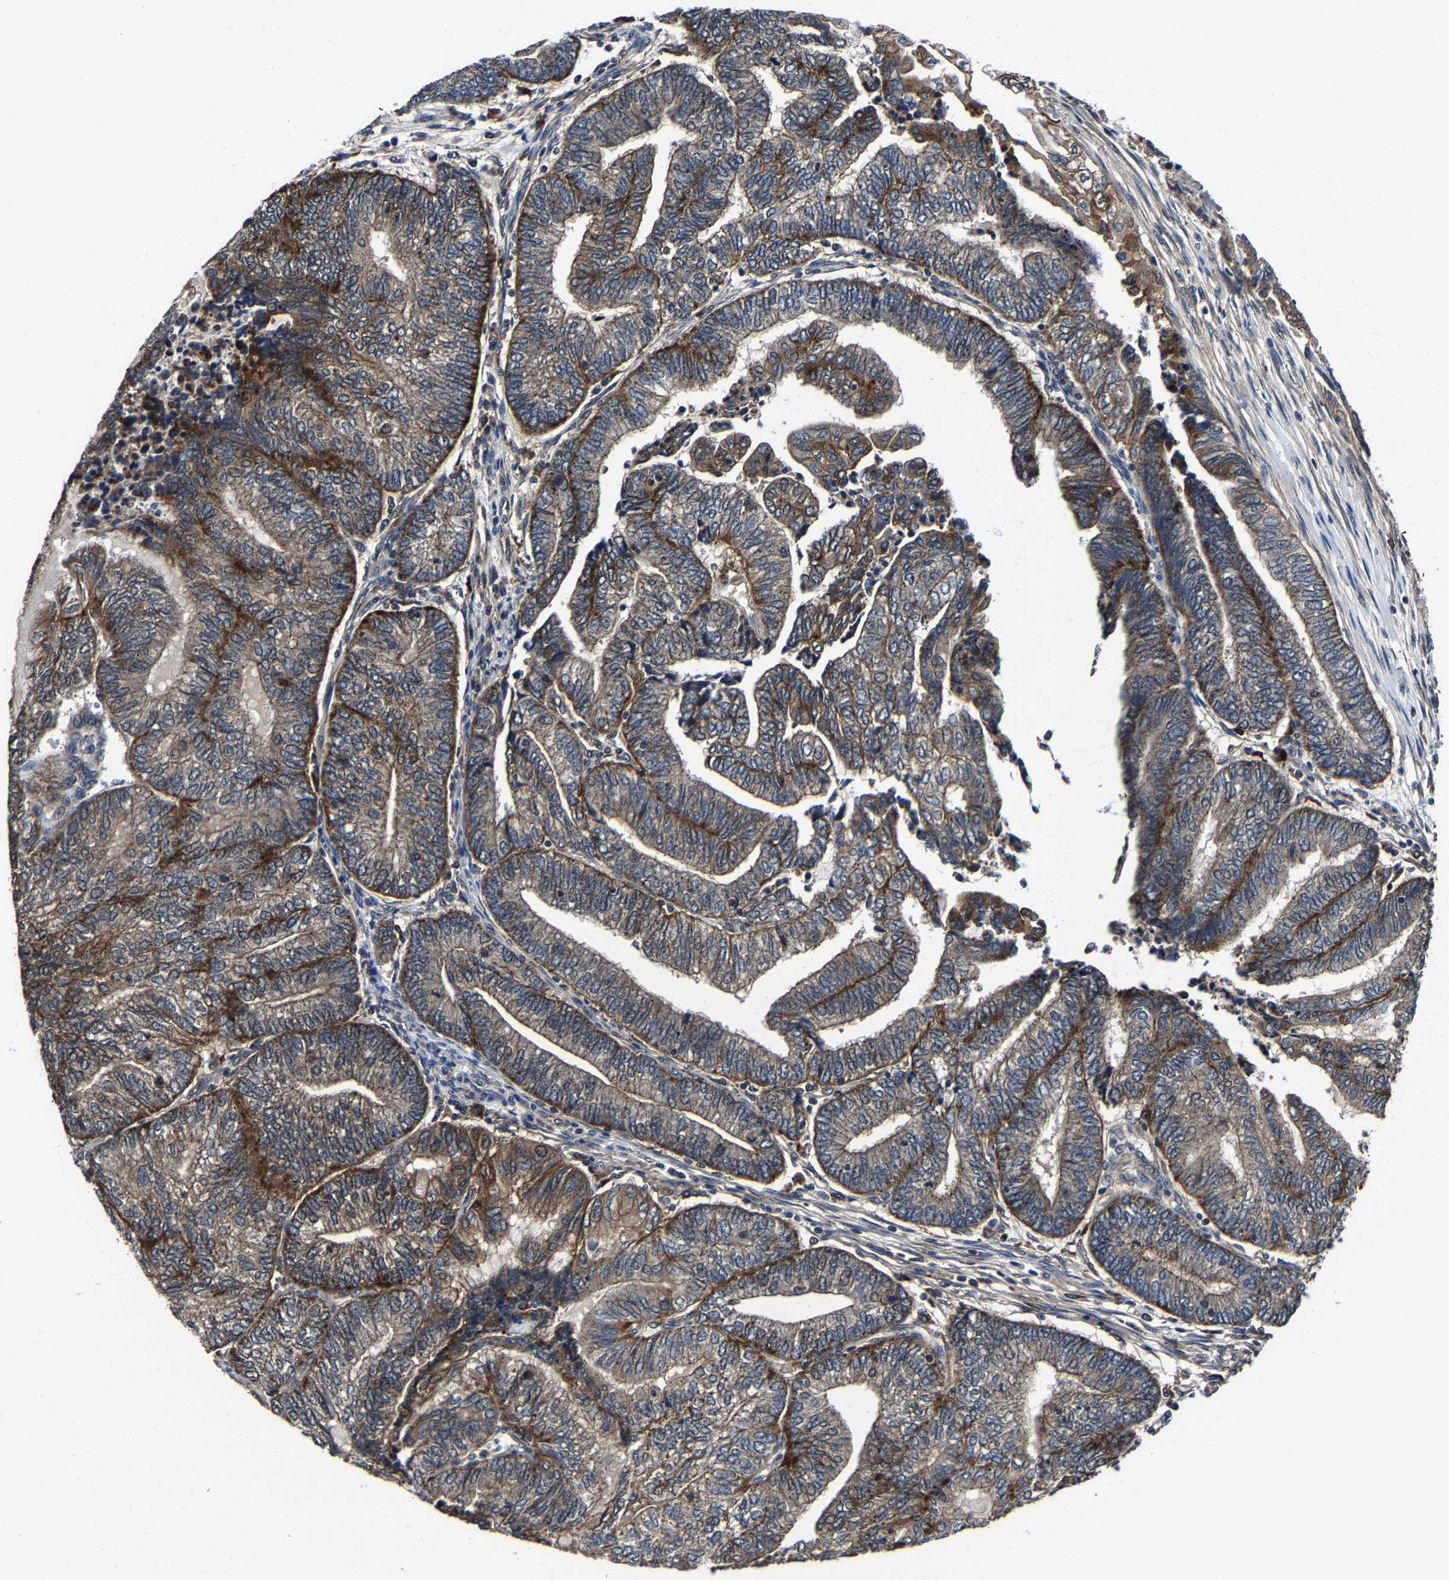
{"staining": {"intensity": "moderate", "quantity": ">75%", "location": "cytoplasmic/membranous"}, "tissue": "endometrial cancer", "cell_type": "Tumor cells", "image_type": "cancer", "snomed": [{"axis": "morphology", "description": "Adenocarcinoma, NOS"}, {"axis": "topography", "description": "Uterus"}, {"axis": "topography", "description": "Endometrium"}], "caption": "Immunohistochemistry image of endometrial cancer stained for a protein (brown), which shows medium levels of moderate cytoplasmic/membranous positivity in about >75% of tumor cells.", "gene": "ZCCHC7", "patient": {"sex": "female", "age": 70}}